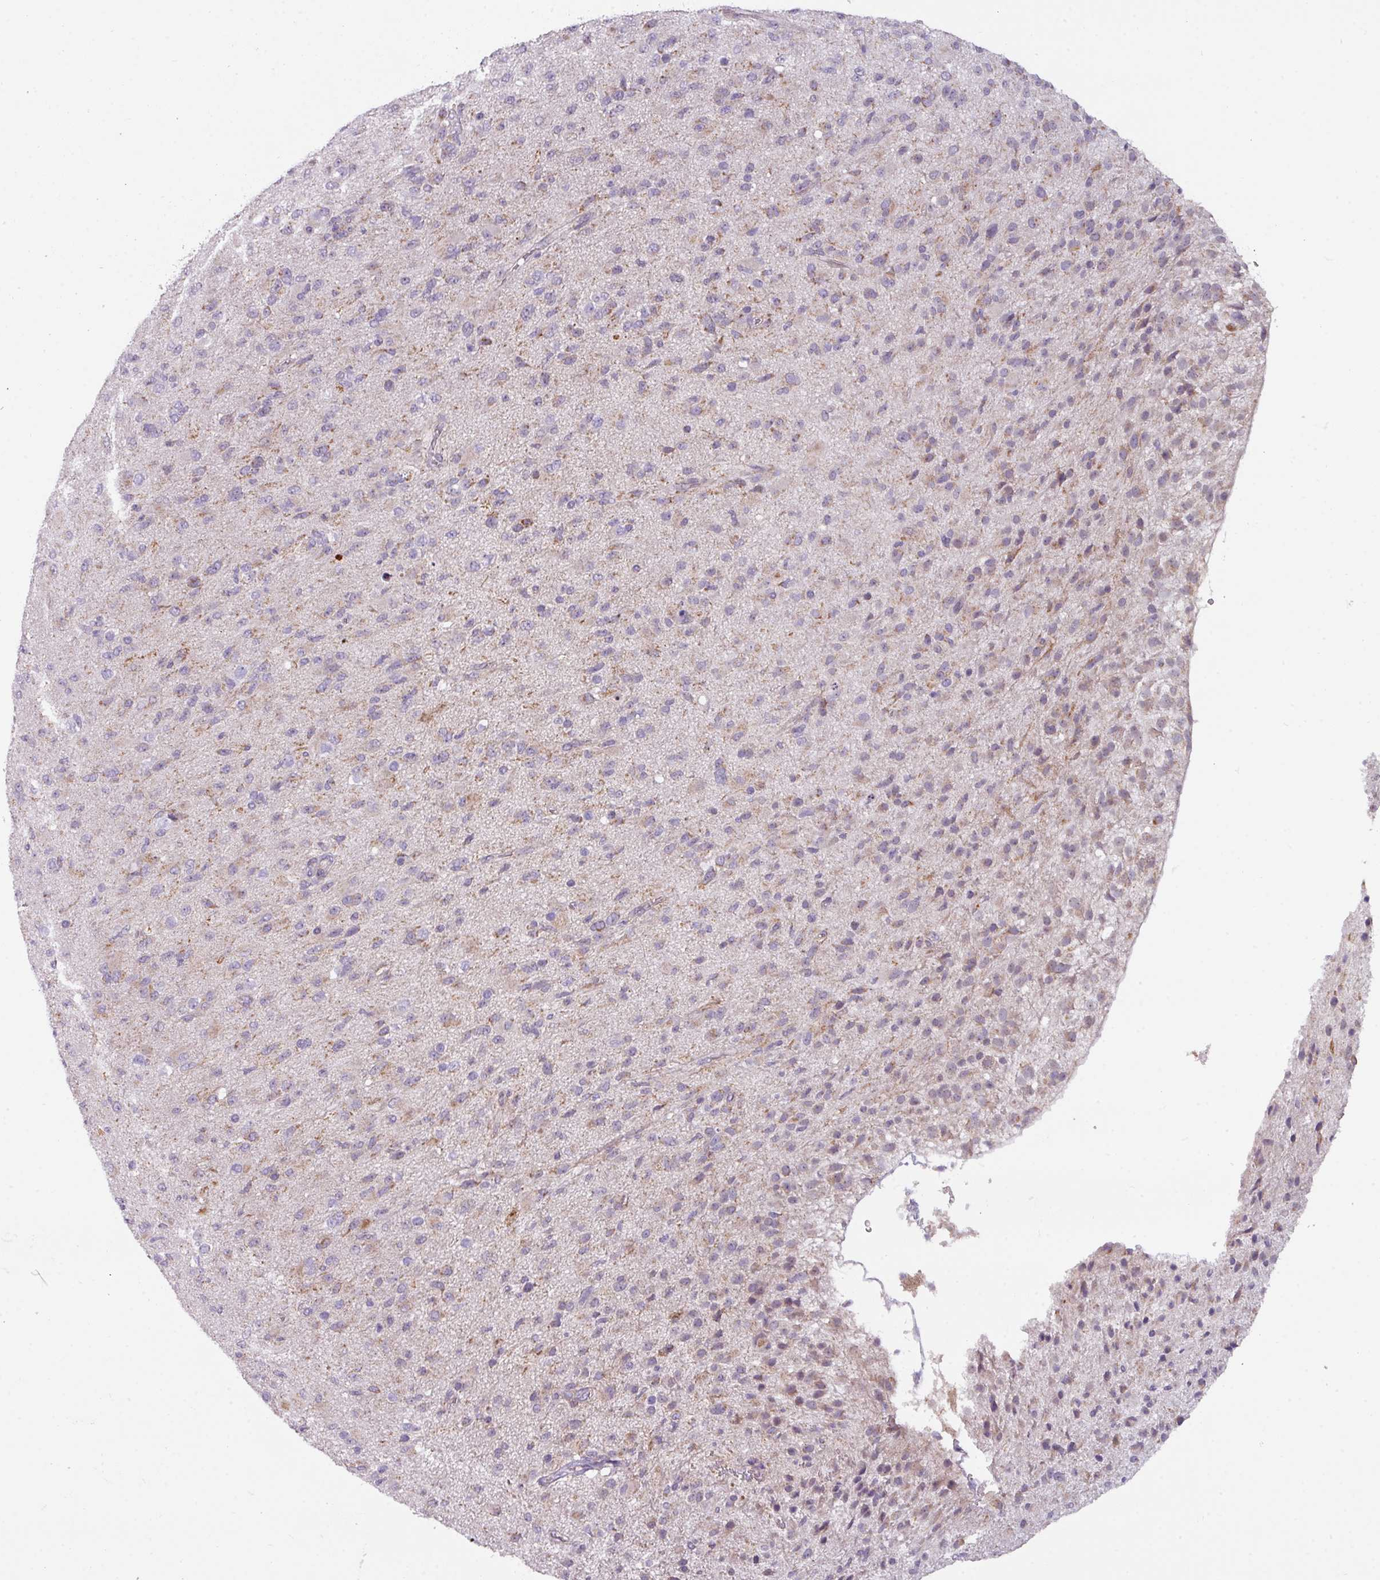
{"staining": {"intensity": "weak", "quantity": "25%-75%", "location": "cytoplasmic/membranous"}, "tissue": "glioma", "cell_type": "Tumor cells", "image_type": "cancer", "snomed": [{"axis": "morphology", "description": "Glioma, malignant, Low grade"}, {"axis": "topography", "description": "Brain"}], "caption": "Immunohistochemistry of human glioma demonstrates low levels of weak cytoplasmic/membranous expression in approximately 25%-75% of tumor cells.", "gene": "C2orf68", "patient": {"sex": "male", "age": 65}}